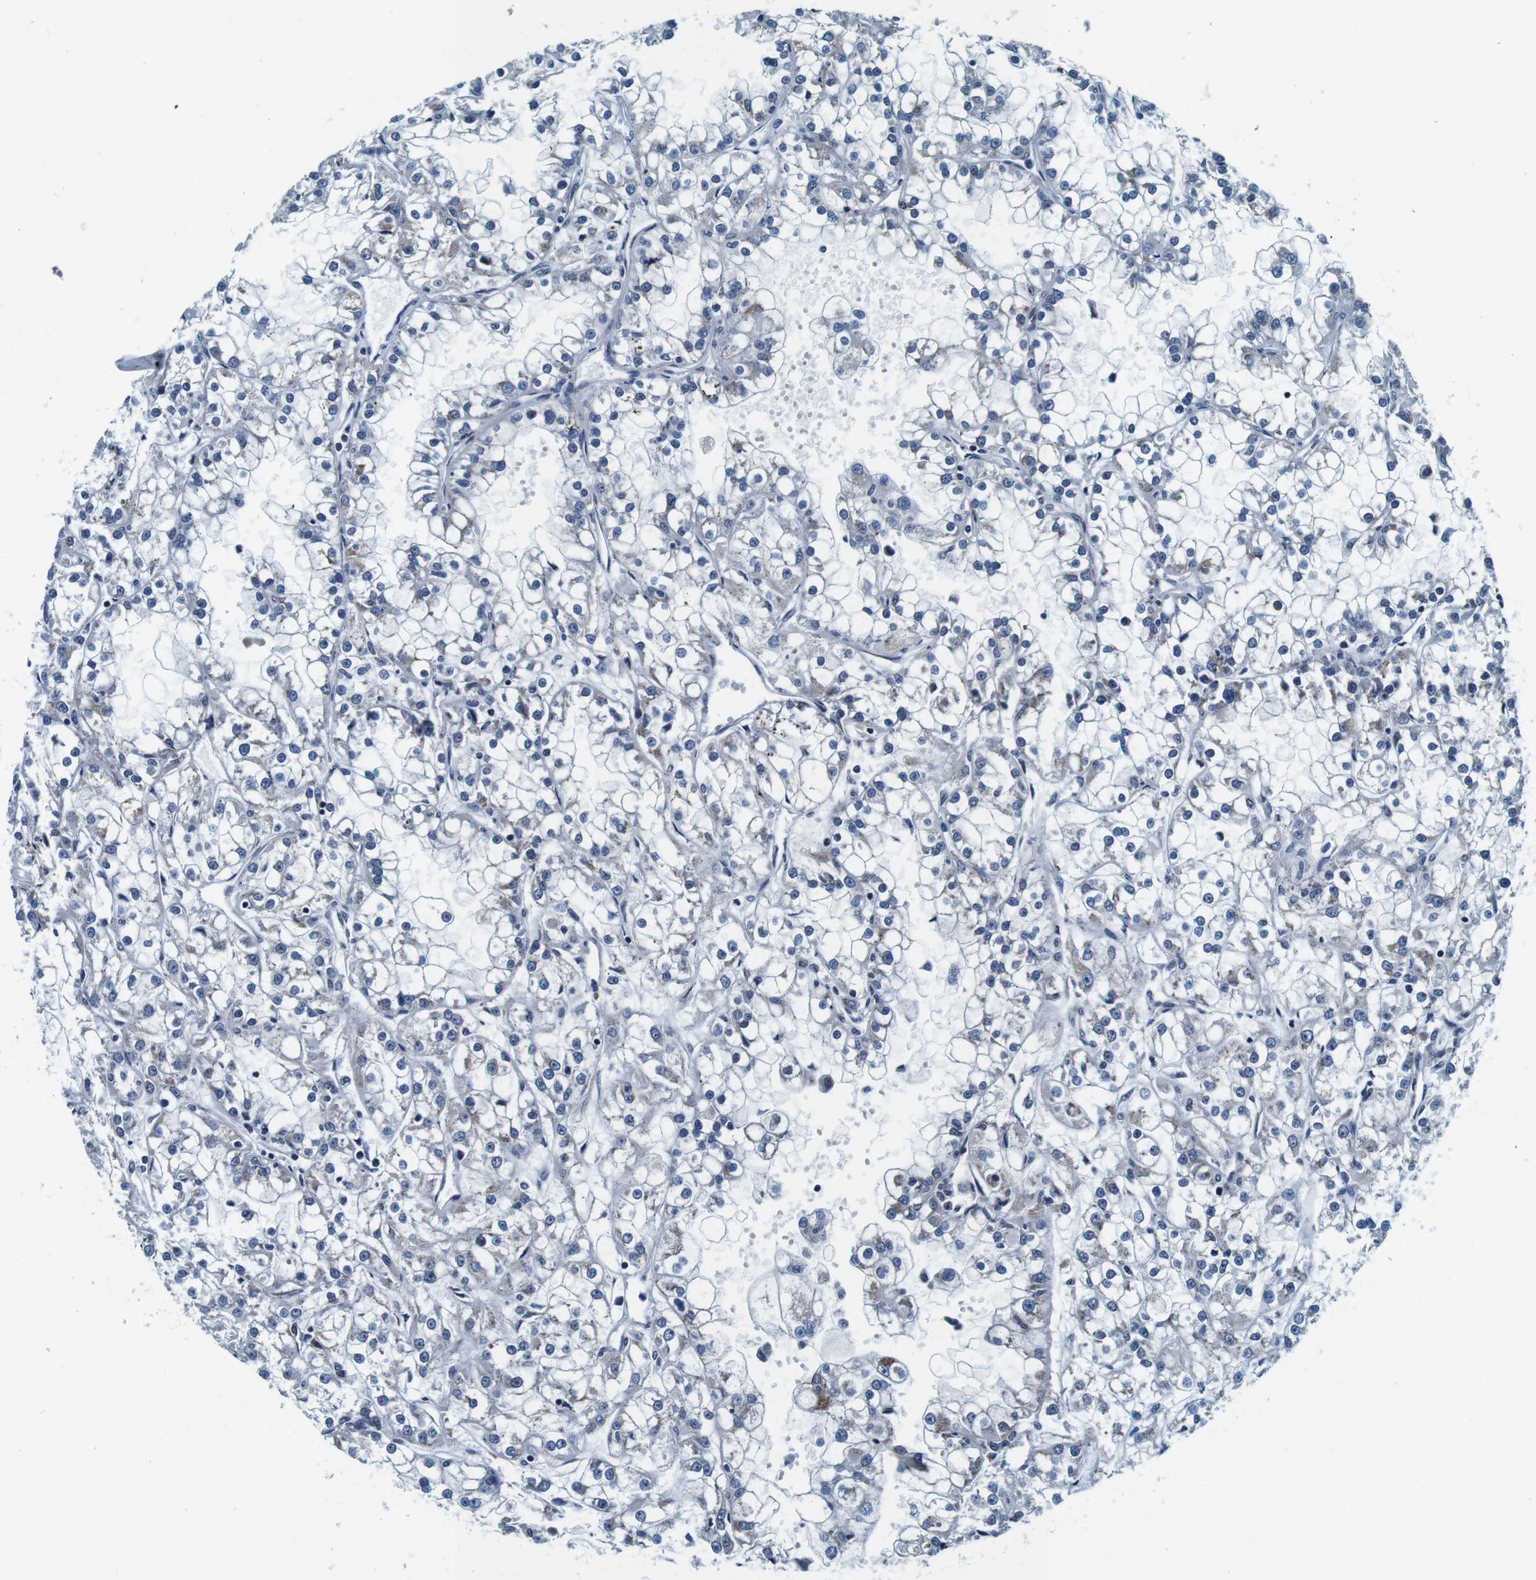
{"staining": {"intensity": "negative", "quantity": "none", "location": "none"}, "tissue": "renal cancer", "cell_type": "Tumor cells", "image_type": "cancer", "snomed": [{"axis": "morphology", "description": "Adenocarcinoma, NOS"}, {"axis": "topography", "description": "Kidney"}], "caption": "Tumor cells are negative for brown protein staining in renal cancer (adenocarcinoma).", "gene": "FAR2", "patient": {"sex": "female", "age": 52}}